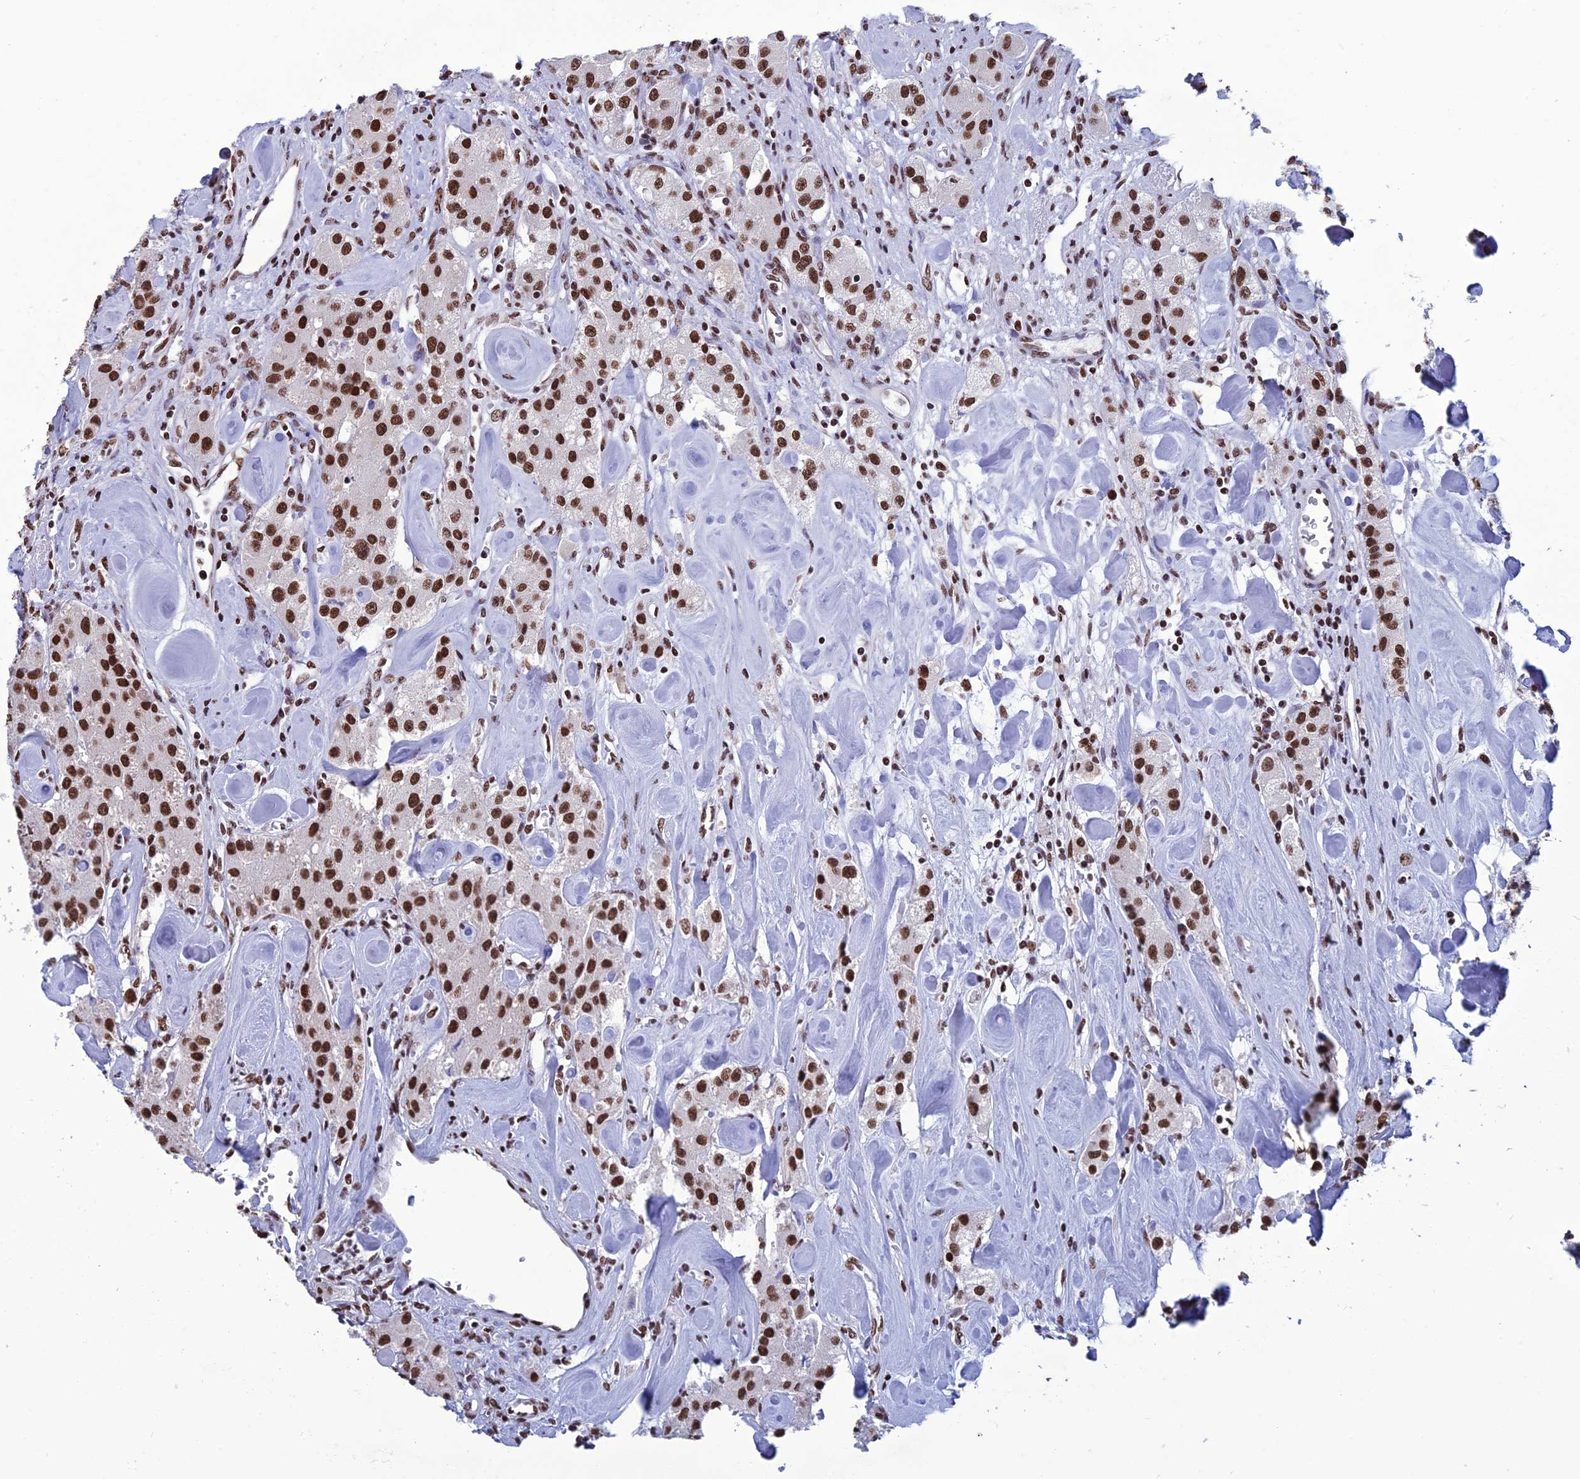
{"staining": {"intensity": "strong", "quantity": ">75%", "location": "nuclear"}, "tissue": "carcinoid", "cell_type": "Tumor cells", "image_type": "cancer", "snomed": [{"axis": "morphology", "description": "Carcinoid, malignant, NOS"}, {"axis": "topography", "description": "Pancreas"}], "caption": "Carcinoid stained for a protein demonstrates strong nuclear positivity in tumor cells. Immunohistochemistry (ihc) stains the protein in brown and the nuclei are stained blue.", "gene": "PRAMEF12", "patient": {"sex": "male", "age": 41}}